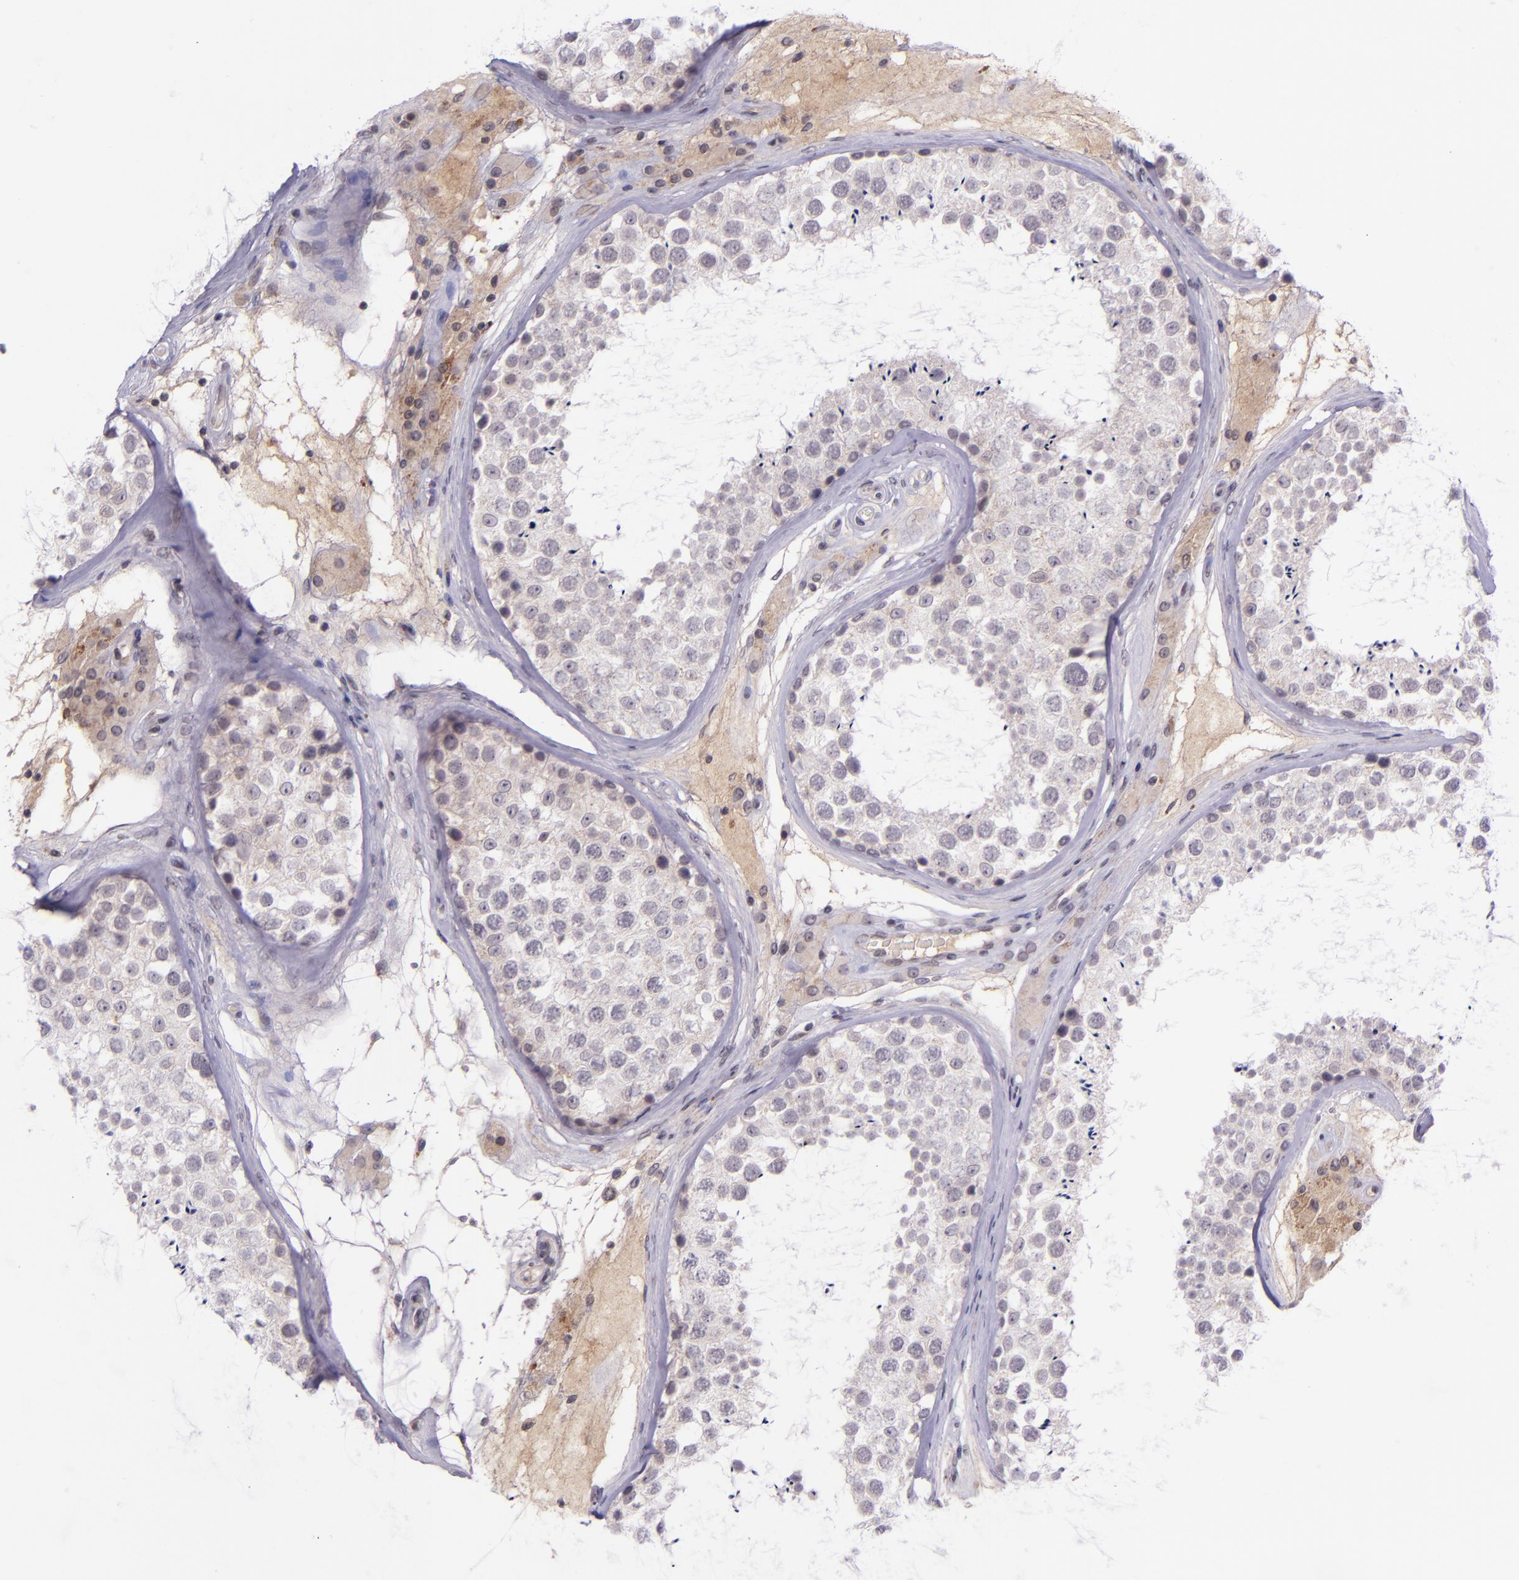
{"staining": {"intensity": "negative", "quantity": "none", "location": "none"}, "tissue": "testis", "cell_type": "Cells in seminiferous ducts", "image_type": "normal", "snomed": [{"axis": "morphology", "description": "Normal tissue, NOS"}, {"axis": "topography", "description": "Testis"}], "caption": "Immunohistochemistry photomicrograph of benign human testis stained for a protein (brown), which displays no staining in cells in seminiferous ducts.", "gene": "SELL", "patient": {"sex": "male", "age": 46}}